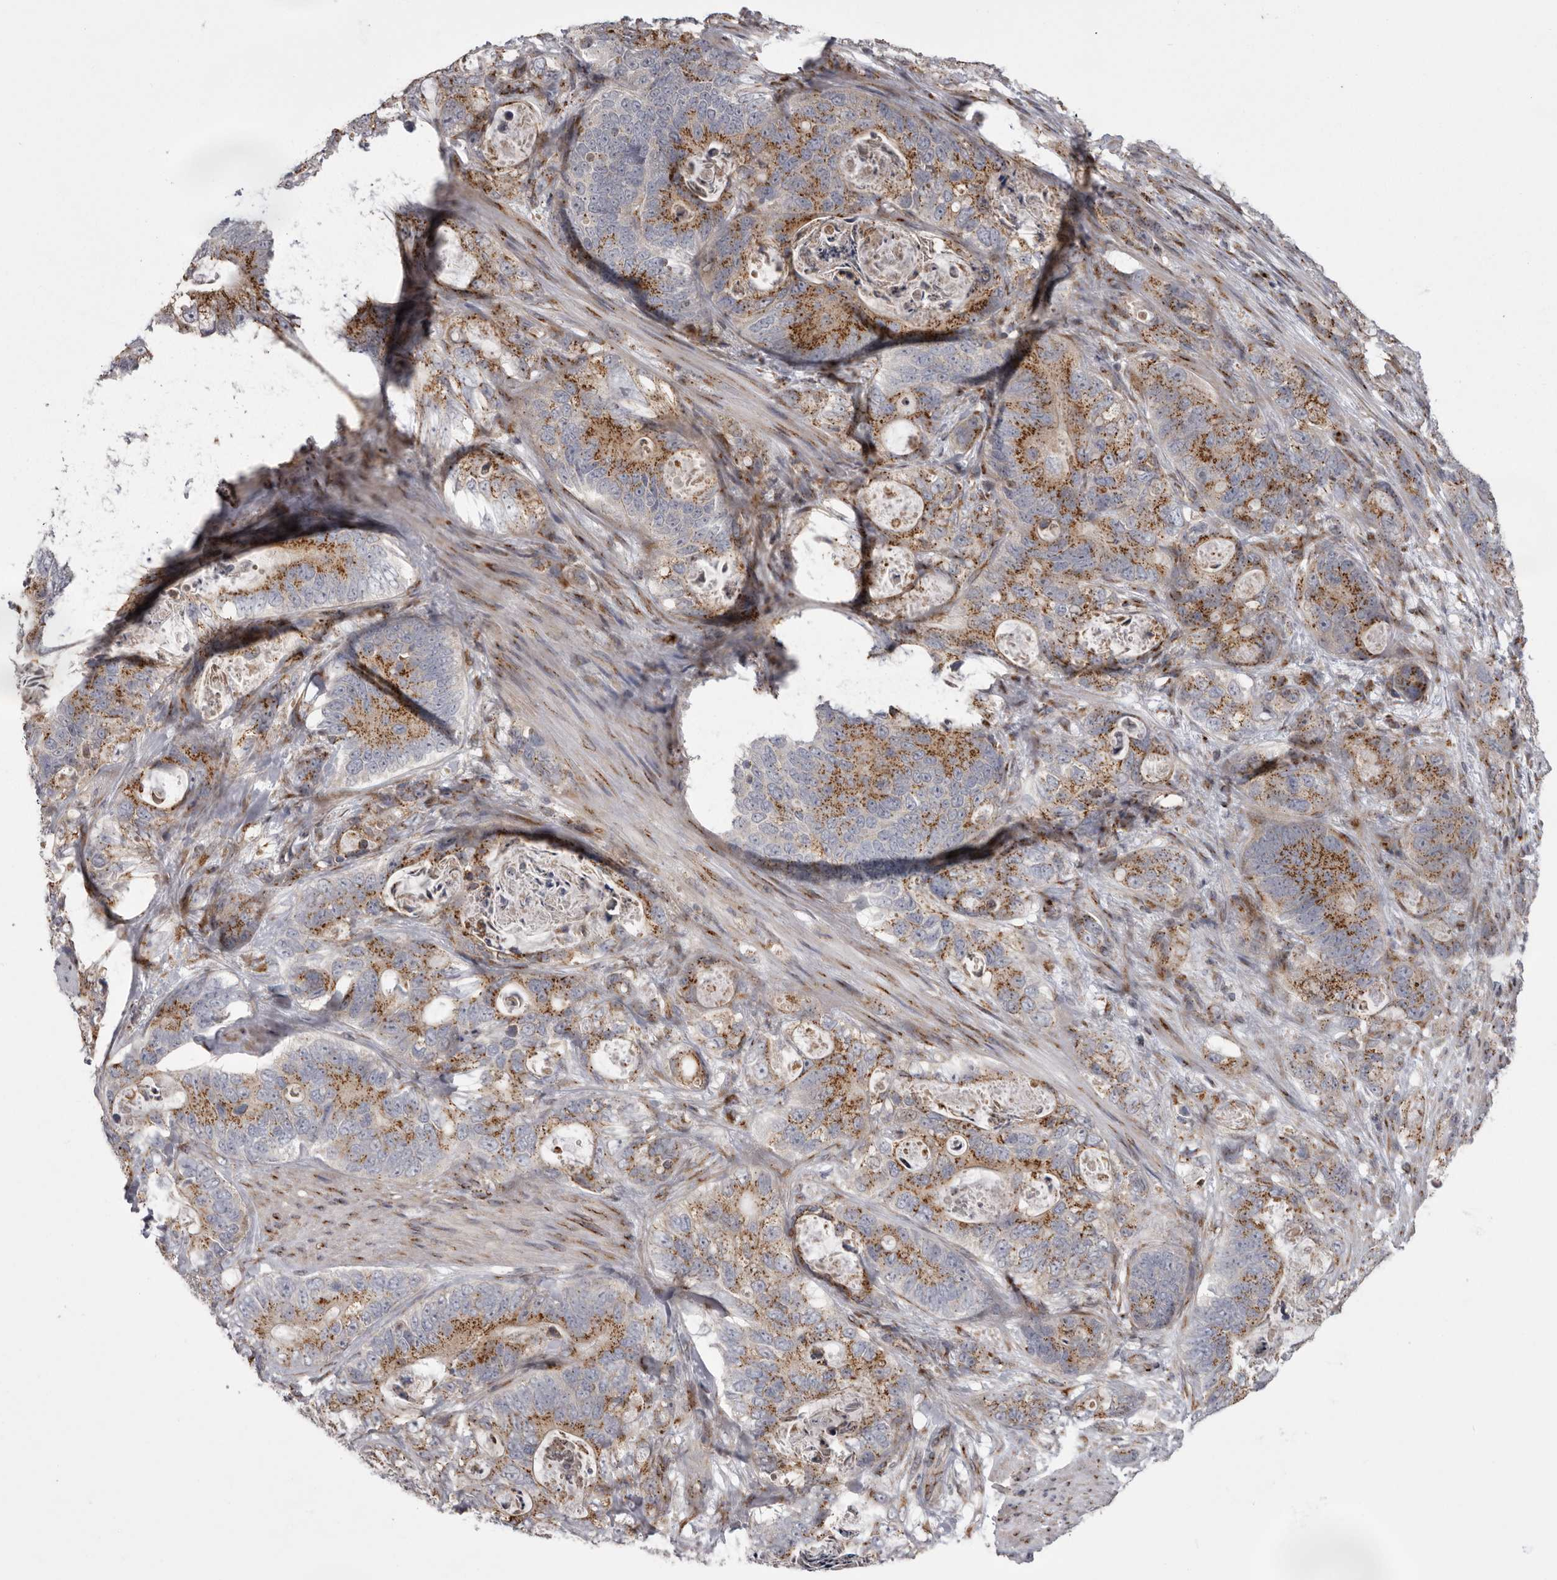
{"staining": {"intensity": "moderate", "quantity": ">75%", "location": "cytoplasmic/membranous"}, "tissue": "stomach cancer", "cell_type": "Tumor cells", "image_type": "cancer", "snomed": [{"axis": "morphology", "description": "Normal tissue, NOS"}, {"axis": "morphology", "description": "Adenocarcinoma, NOS"}, {"axis": "topography", "description": "Stomach"}], "caption": "IHC histopathology image of neoplastic tissue: human adenocarcinoma (stomach) stained using IHC demonstrates medium levels of moderate protein expression localized specifically in the cytoplasmic/membranous of tumor cells, appearing as a cytoplasmic/membranous brown color.", "gene": "WDR47", "patient": {"sex": "female", "age": 89}}